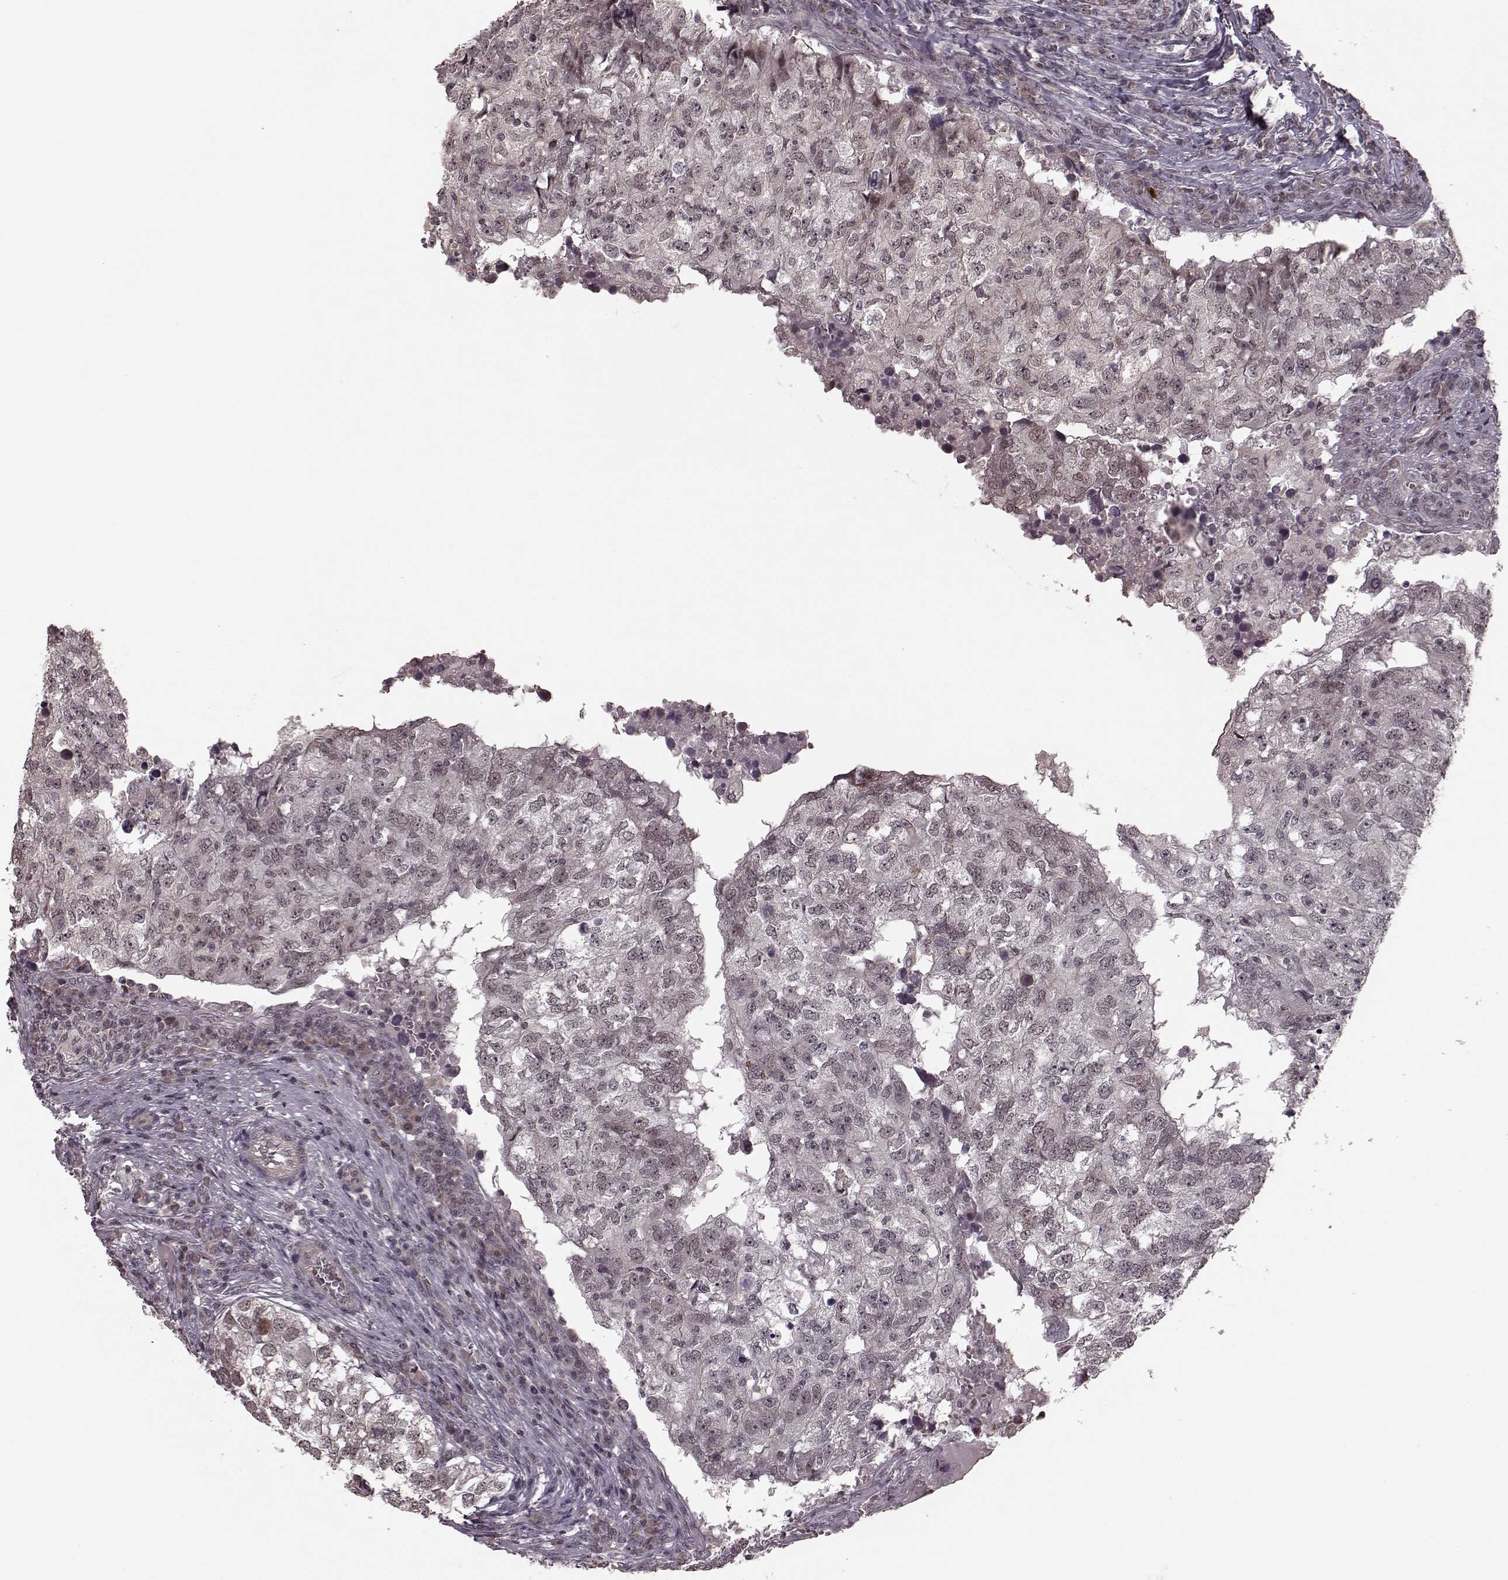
{"staining": {"intensity": "weak", "quantity": "<25%", "location": "nuclear"}, "tissue": "breast cancer", "cell_type": "Tumor cells", "image_type": "cancer", "snomed": [{"axis": "morphology", "description": "Duct carcinoma"}, {"axis": "topography", "description": "Breast"}], "caption": "Protein analysis of breast cancer (infiltrating ductal carcinoma) shows no significant staining in tumor cells.", "gene": "PLCB4", "patient": {"sex": "female", "age": 30}}